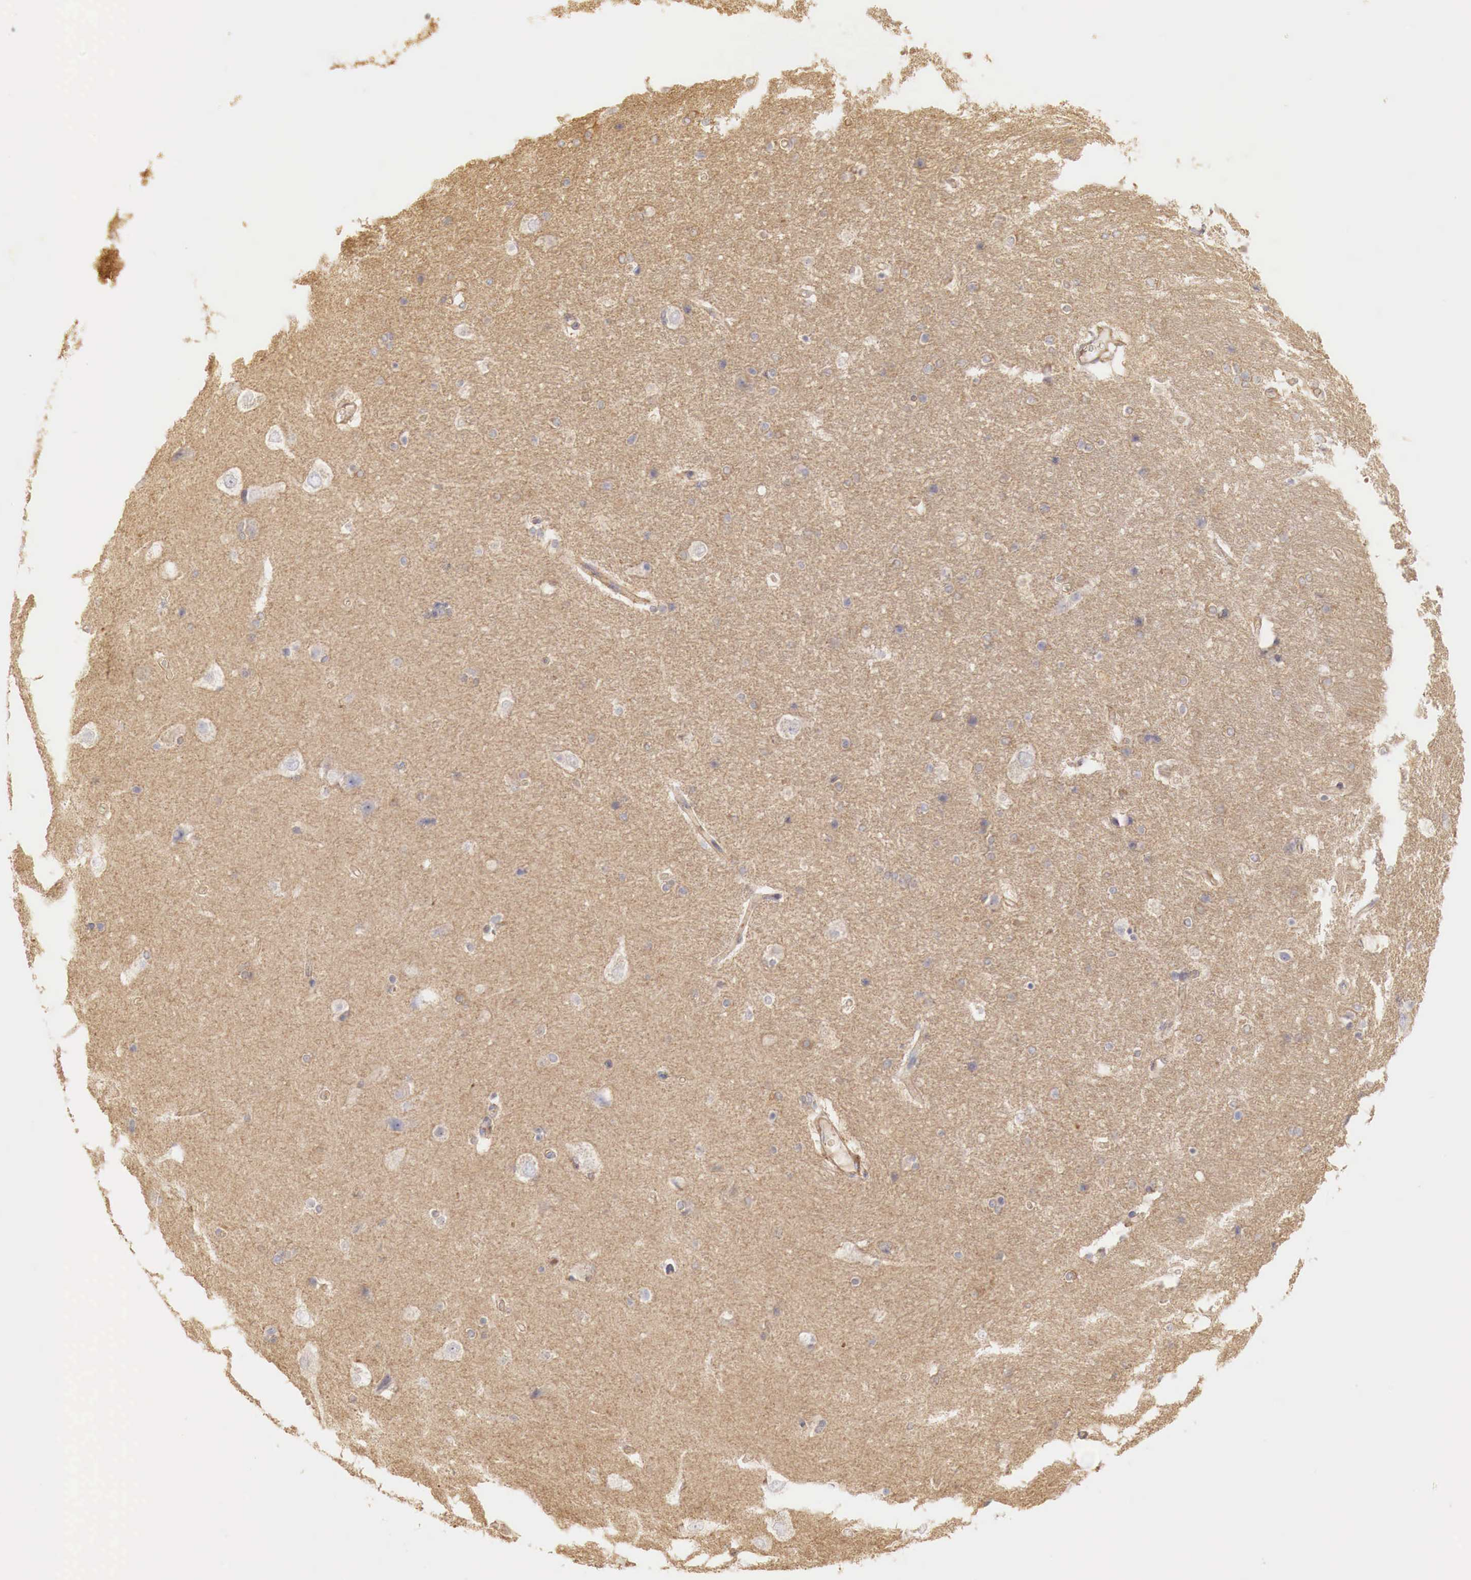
{"staining": {"intensity": "moderate", "quantity": "<25%", "location": "cytoplasmic/membranous"}, "tissue": "hippocampus", "cell_type": "Glial cells", "image_type": "normal", "snomed": [{"axis": "morphology", "description": "Normal tissue, NOS"}, {"axis": "topography", "description": "Hippocampus"}], "caption": "IHC (DAB) staining of benign human hippocampus shows moderate cytoplasmic/membranous protein staining in approximately <25% of glial cells.", "gene": "G6PD", "patient": {"sex": "female", "age": 19}}